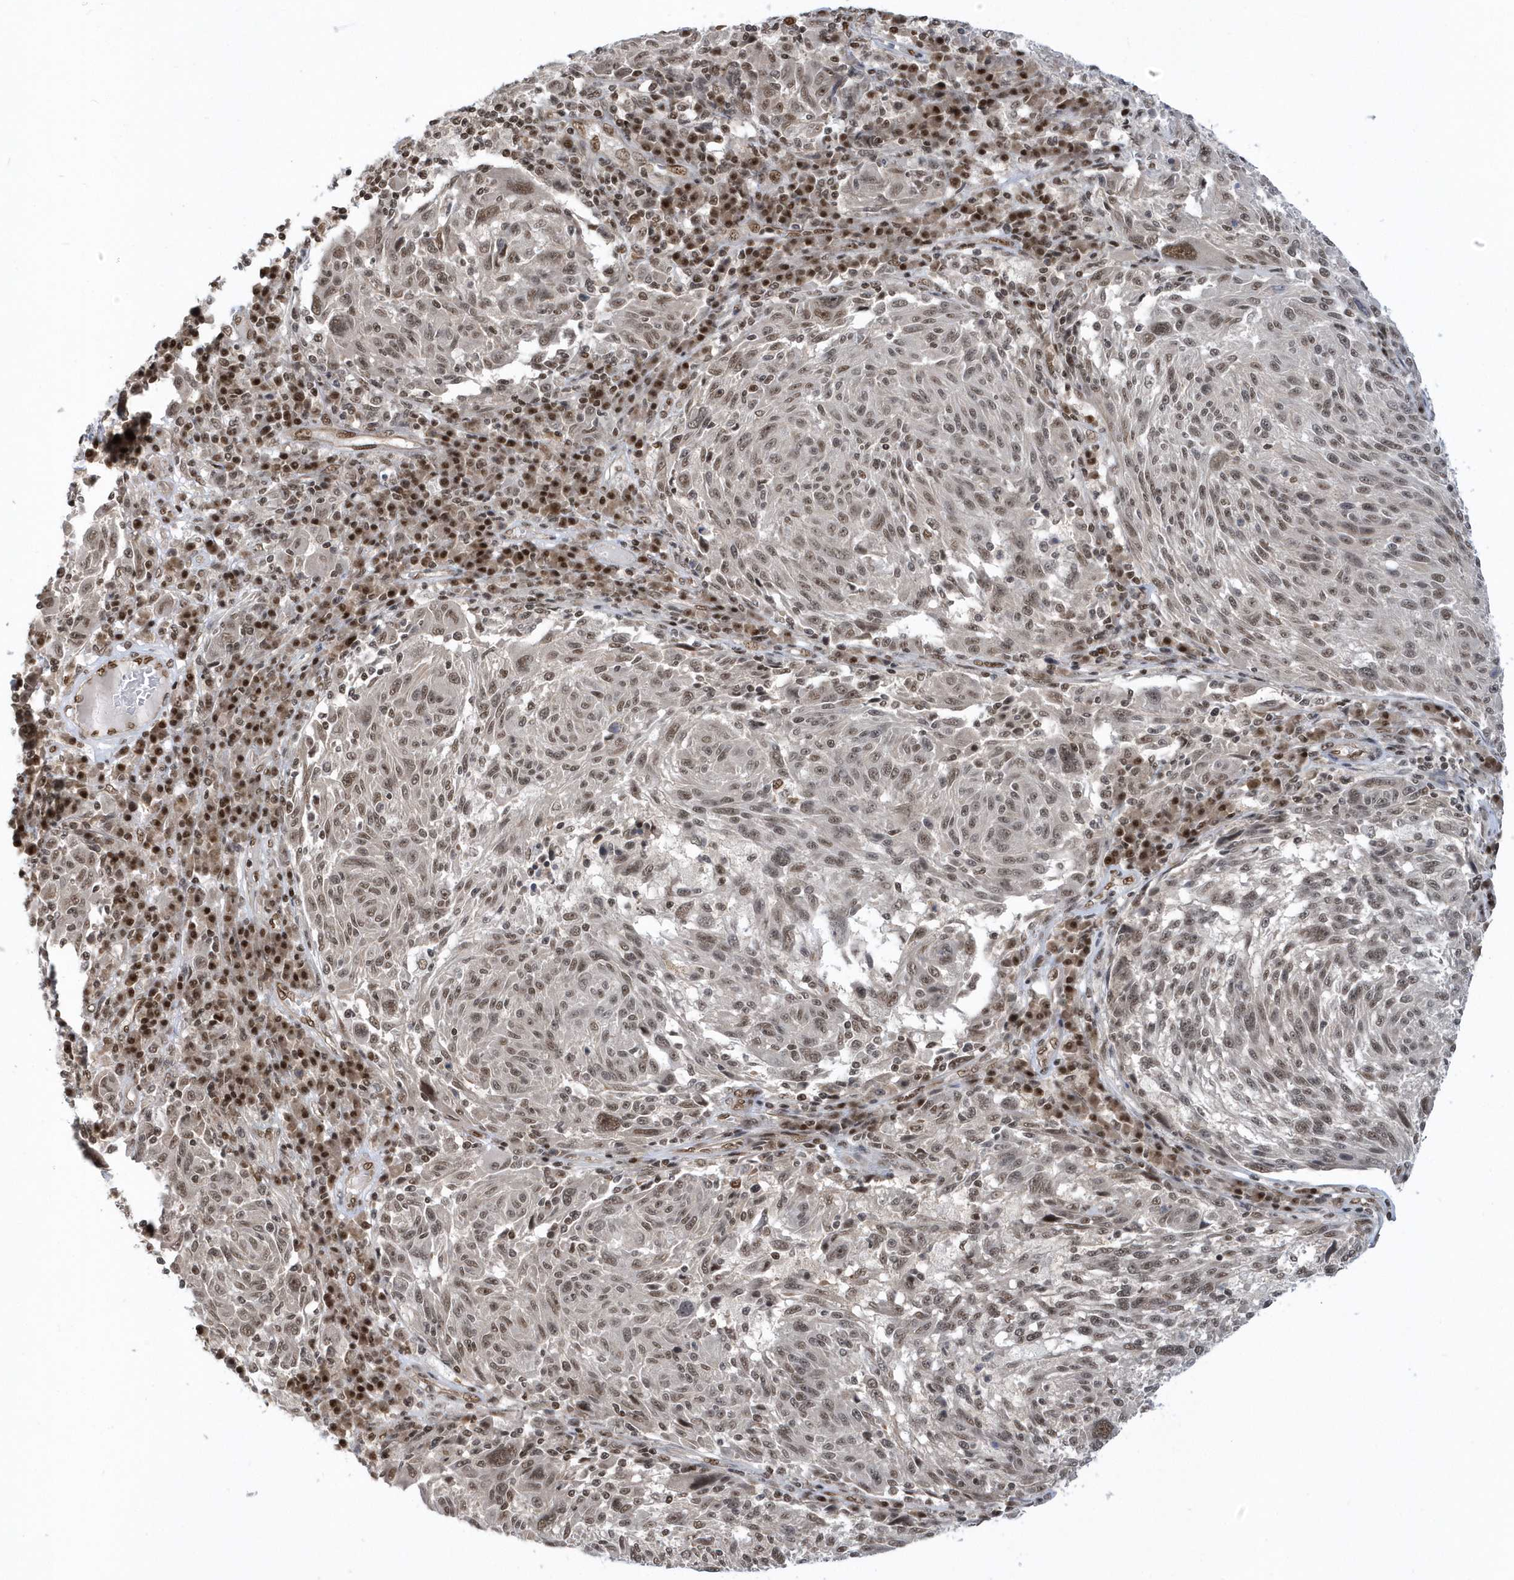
{"staining": {"intensity": "moderate", "quantity": ">75%", "location": "nuclear"}, "tissue": "melanoma", "cell_type": "Tumor cells", "image_type": "cancer", "snomed": [{"axis": "morphology", "description": "Malignant melanoma, NOS"}, {"axis": "topography", "description": "Skin"}], "caption": "Immunohistochemistry (DAB (3,3'-diaminobenzidine)) staining of melanoma demonstrates moderate nuclear protein expression in approximately >75% of tumor cells.", "gene": "SEPHS1", "patient": {"sex": "male", "age": 53}}